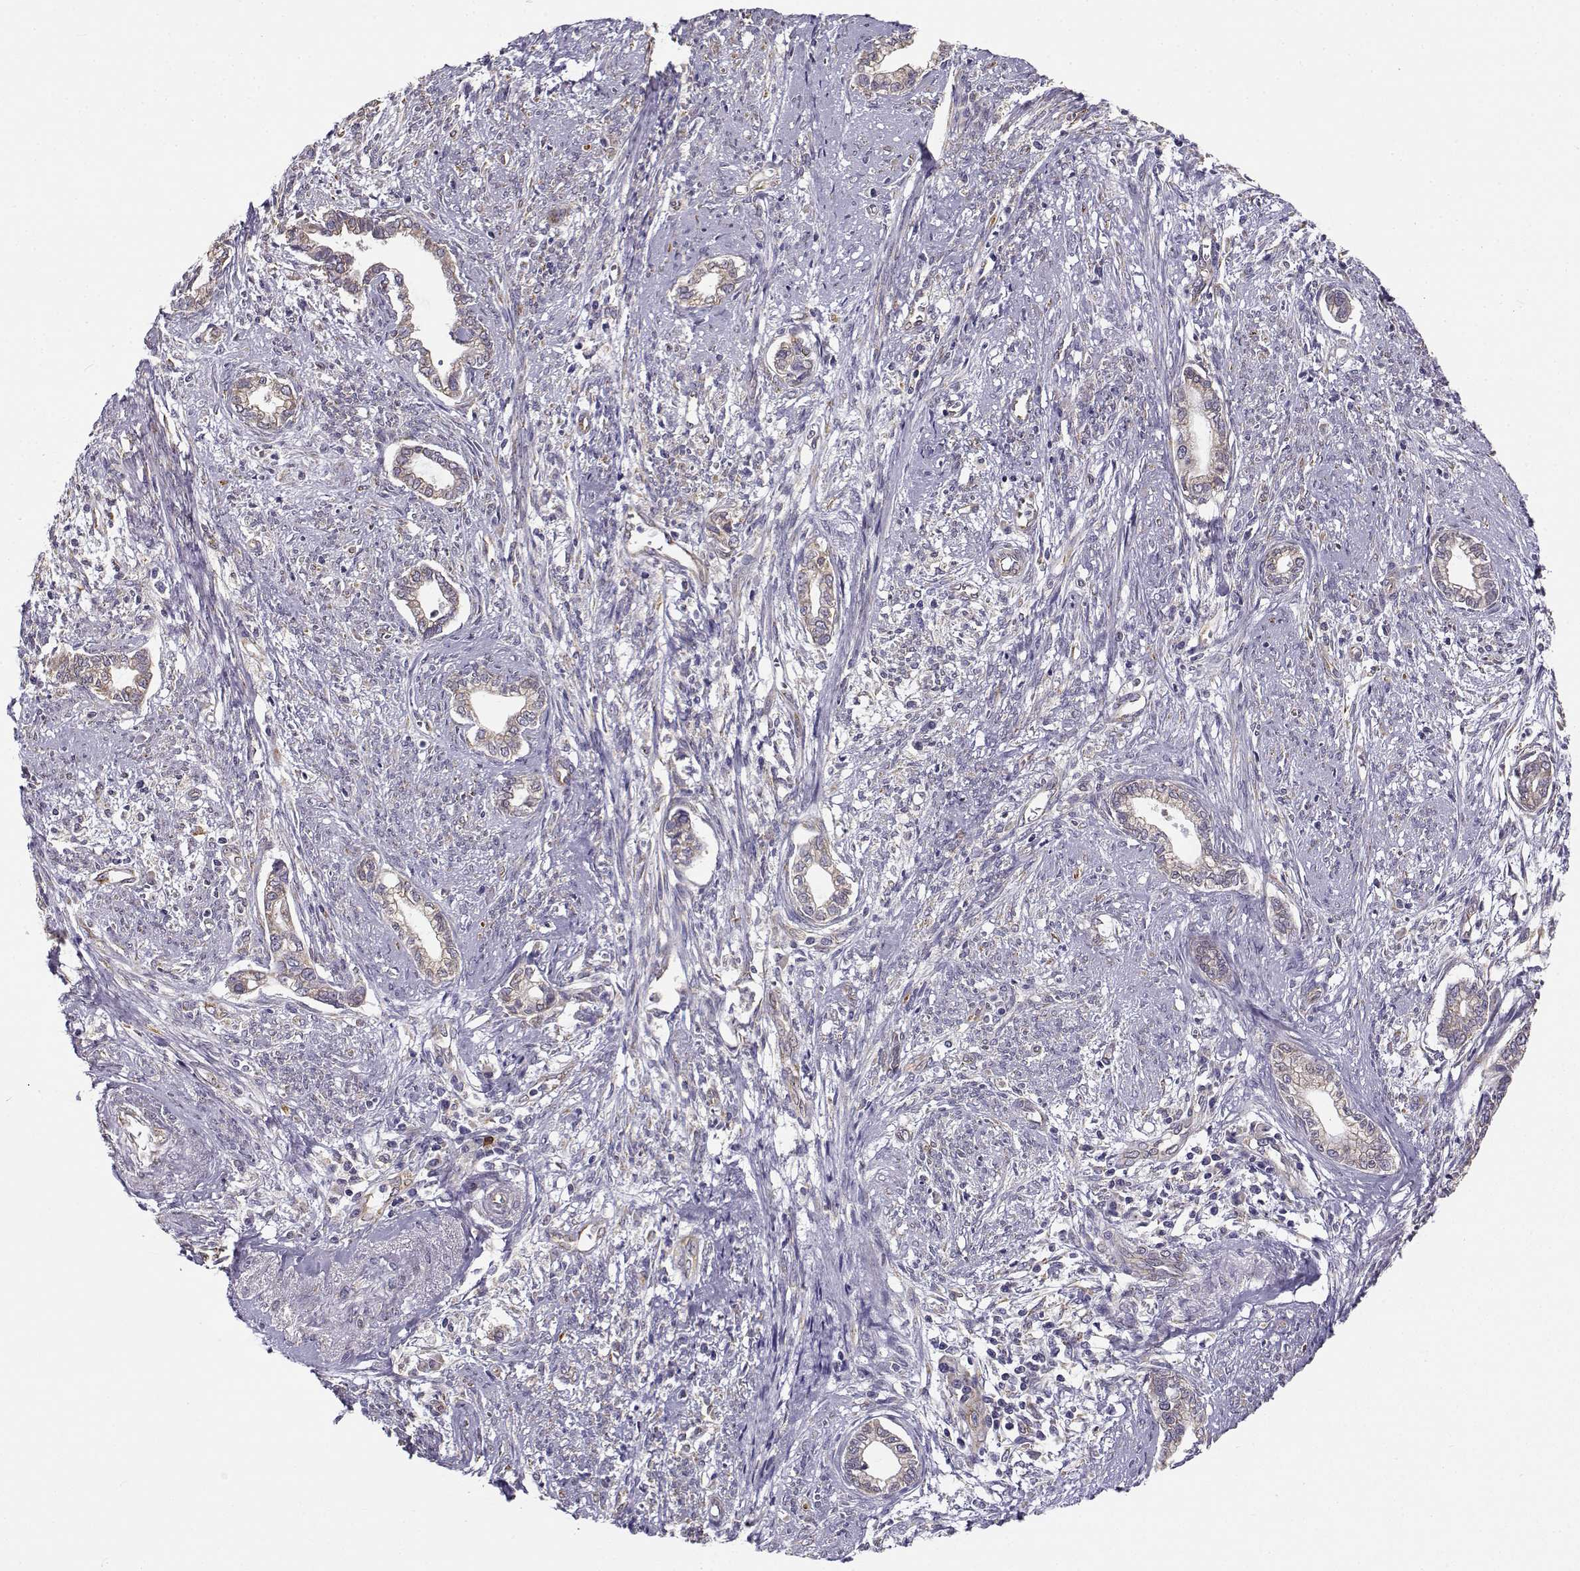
{"staining": {"intensity": "weak", "quantity": "<25%", "location": "cytoplasmic/membranous"}, "tissue": "cervical cancer", "cell_type": "Tumor cells", "image_type": "cancer", "snomed": [{"axis": "morphology", "description": "Adenocarcinoma, NOS"}, {"axis": "topography", "description": "Cervix"}], "caption": "The photomicrograph shows no significant positivity in tumor cells of cervical adenocarcinoma. (DAB (3,3'-diaminobenzidine) IHC, high magnification).", "gene": "BEND6", "patient": {"sex": "female", "age": 62}}